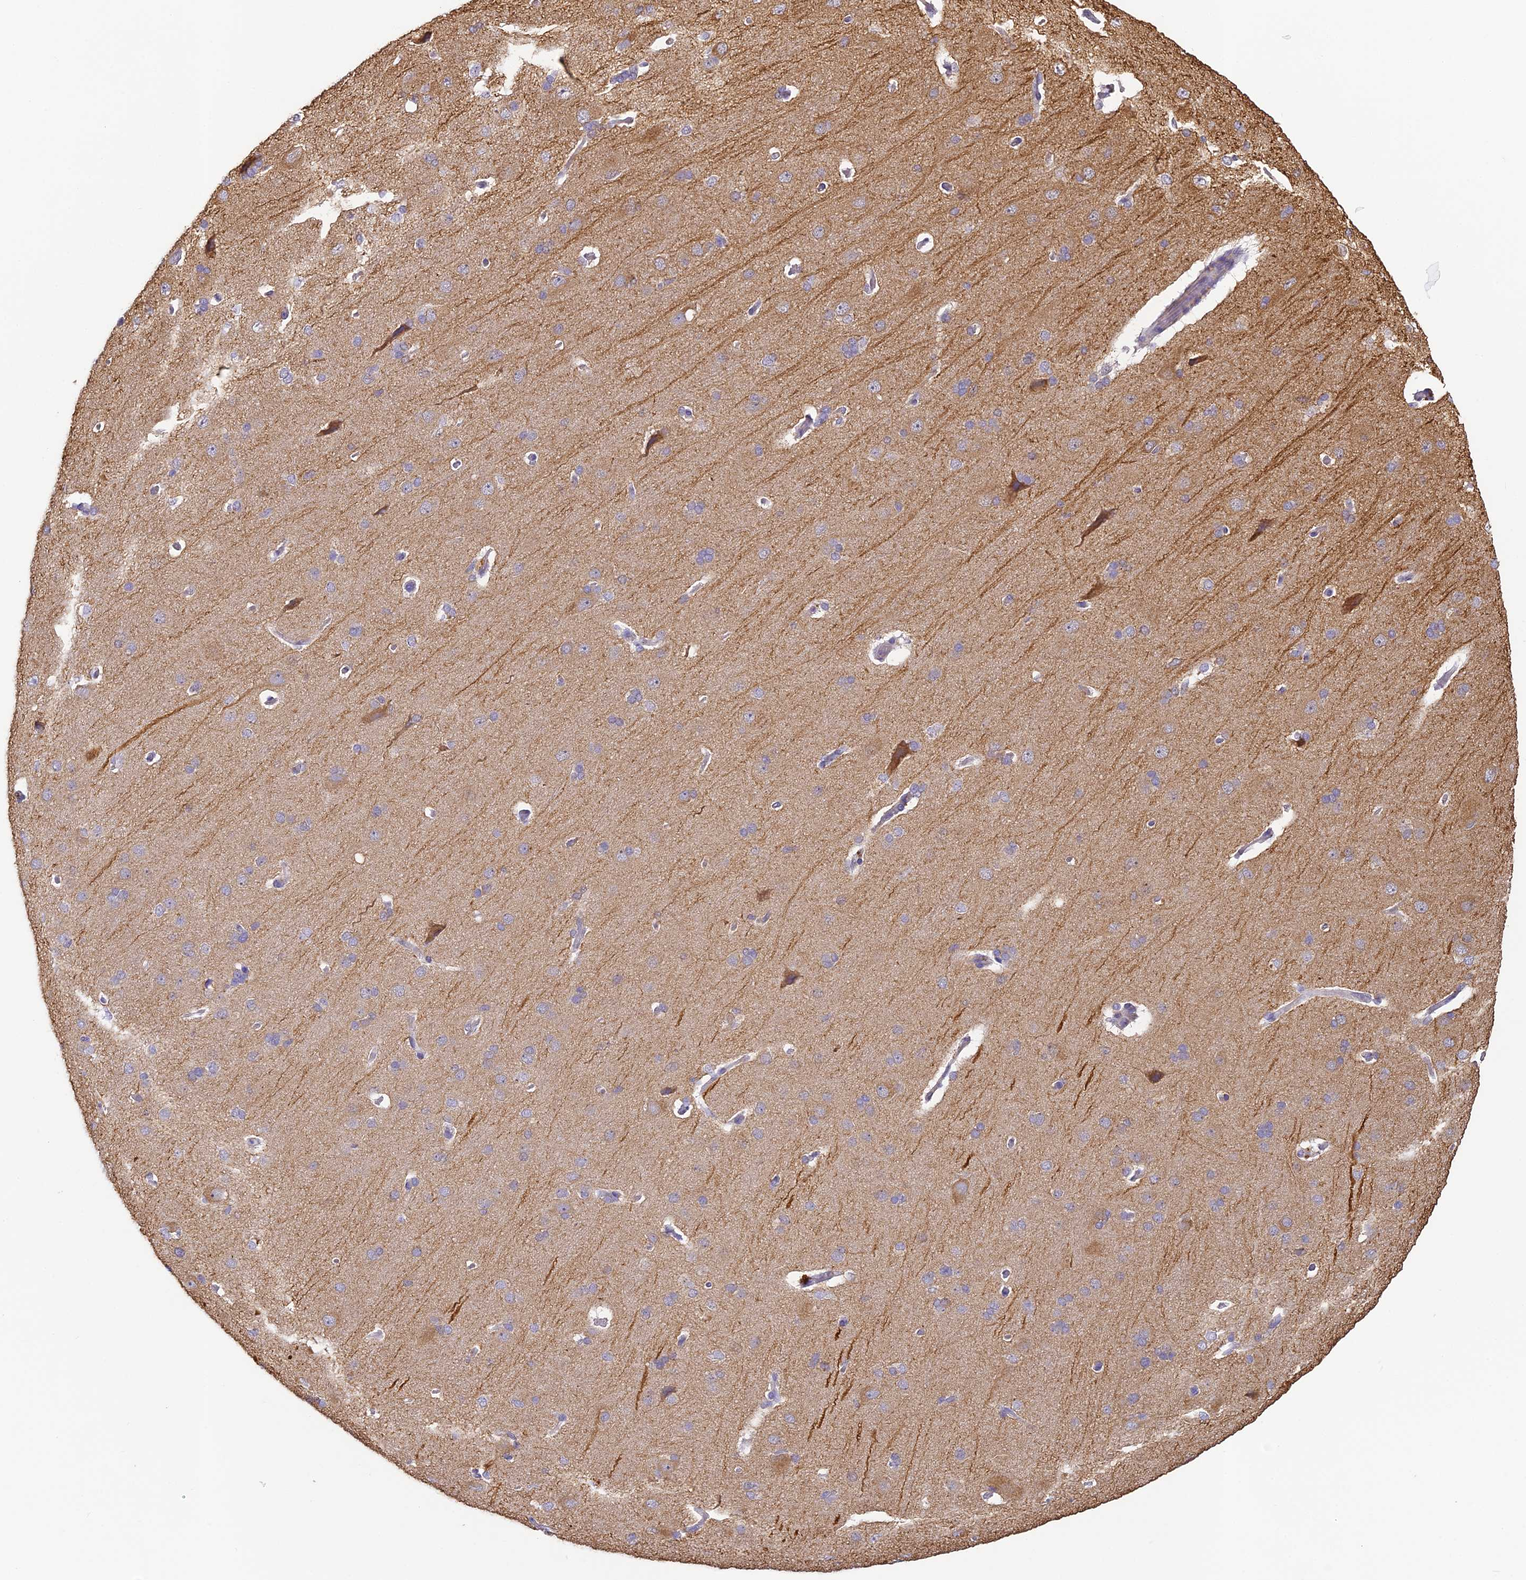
{"staining": {"intensity": "moderate", "quantity": "<25%", "location": "cytoplasmic/membranous"}, "tissue": "cerebral cortex", "cell_type": "Endothelial cells", "image_type": "normal", "snomed": [{"axis": "morphology", "description": "Normal tissue, NOS"}, {"axis": "topography", "description": "Cerebral cortex"}], "caption": "Moderate cytoplasmic/membranous protein expression is identified in approximately <25% of endothelial cells in cerebral cortex.", "gene": "YAE1", "patient": {"sex": "male", "age": 62}}